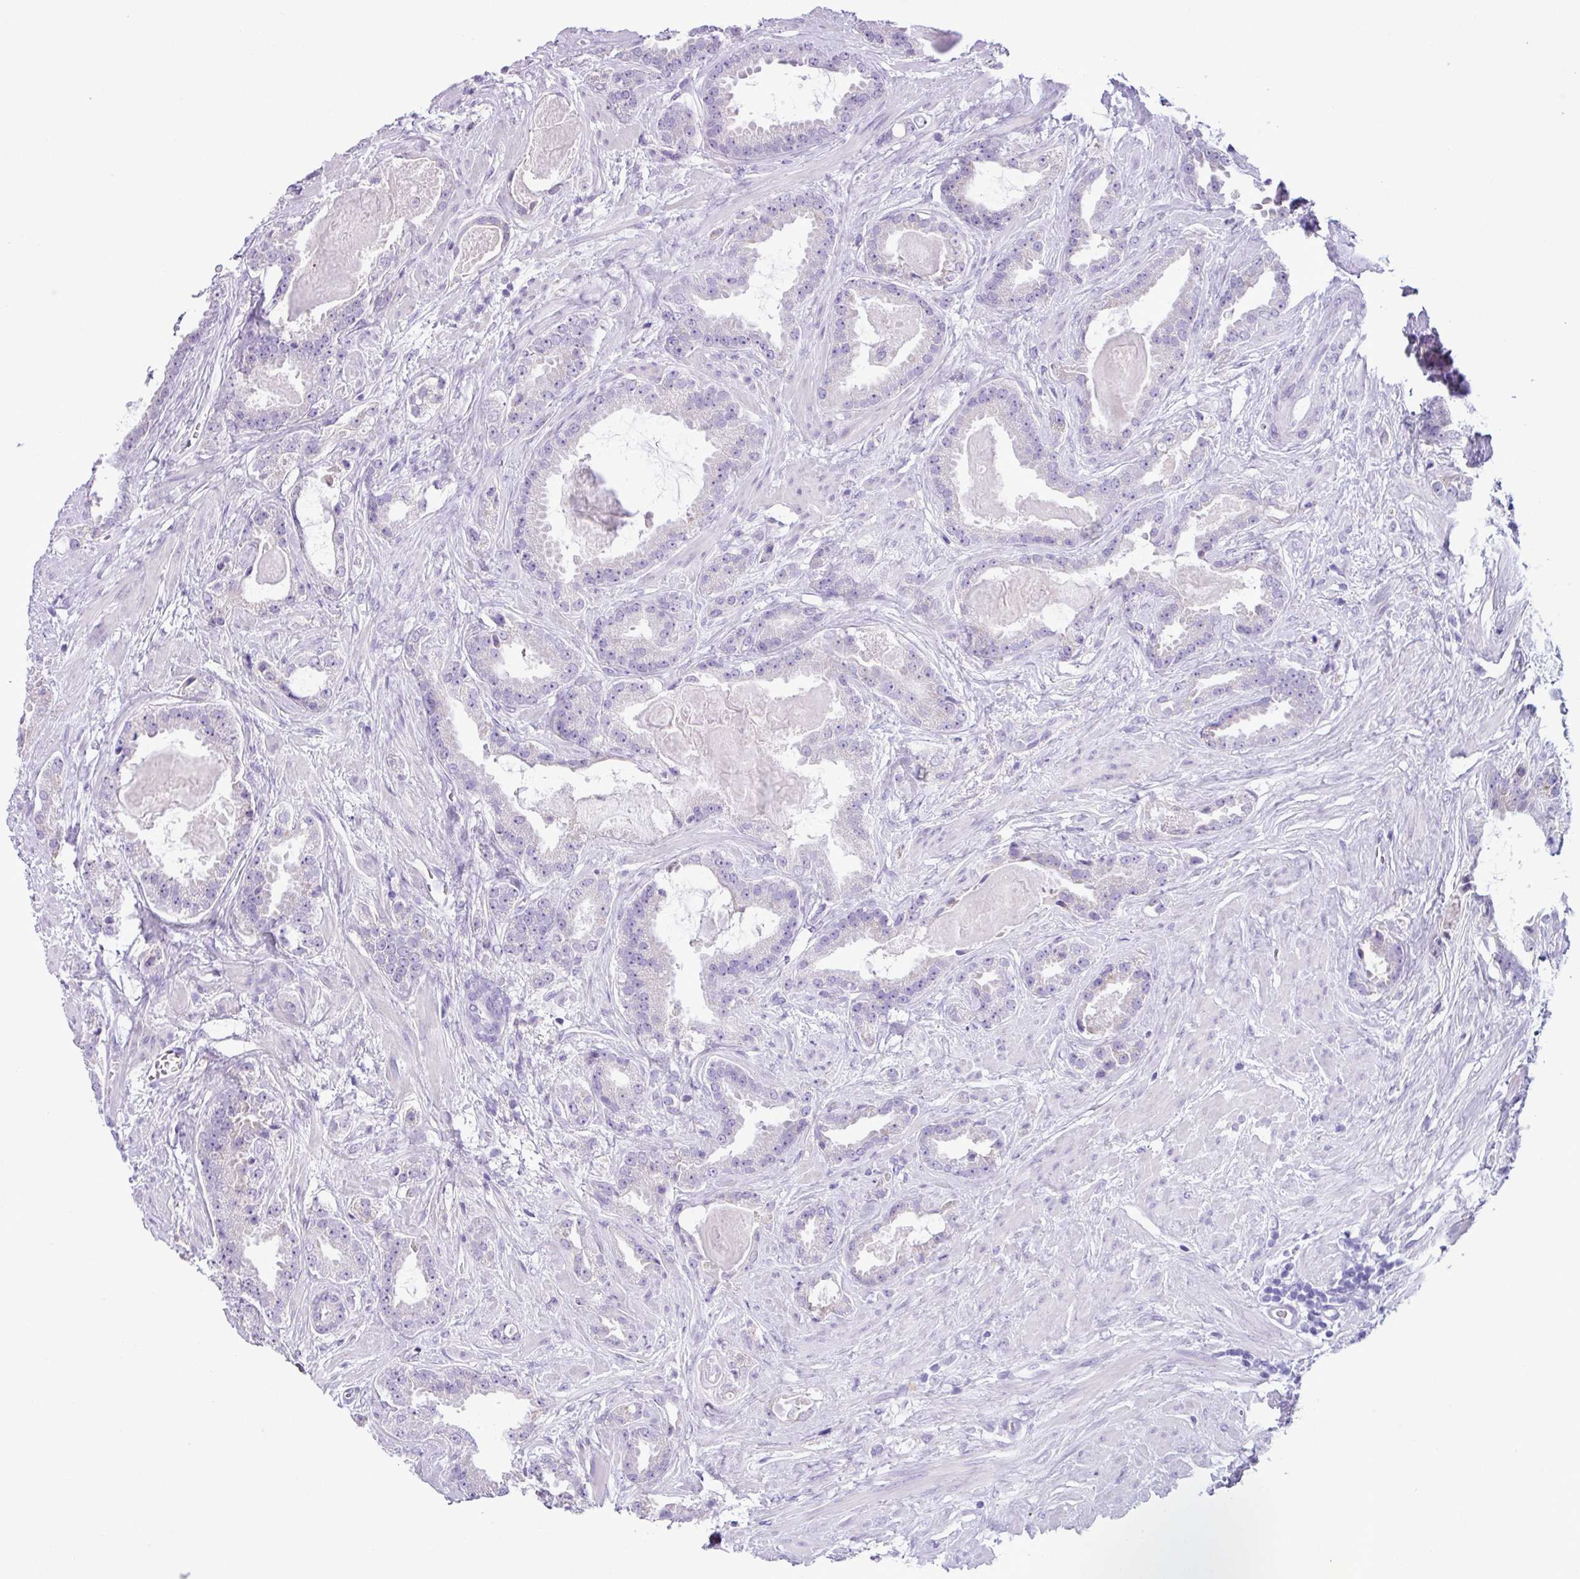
{"staining": {"intensity": "negative", "quantity": "none", "location": "none"}, "tissue": "prostate cancer", "cell_type": "Tumor cells", "image_type": "cancer", "snomed": [{"axis": "morphology", "description": "Adenocarcinoma, Low grade"}, {"axis": "topography", "description": "Prostate"}], "caption": "Histopathology image shows no protein expression in tumor cells of low-grade adenocarcinoma (prostate) tissue. (DAB (3,3'-diaminobenzidine) immunohistochemistry with hematoxylin counter stain).", "gene": "AGO3", "patient": {"sex": "male", "age": 62}}